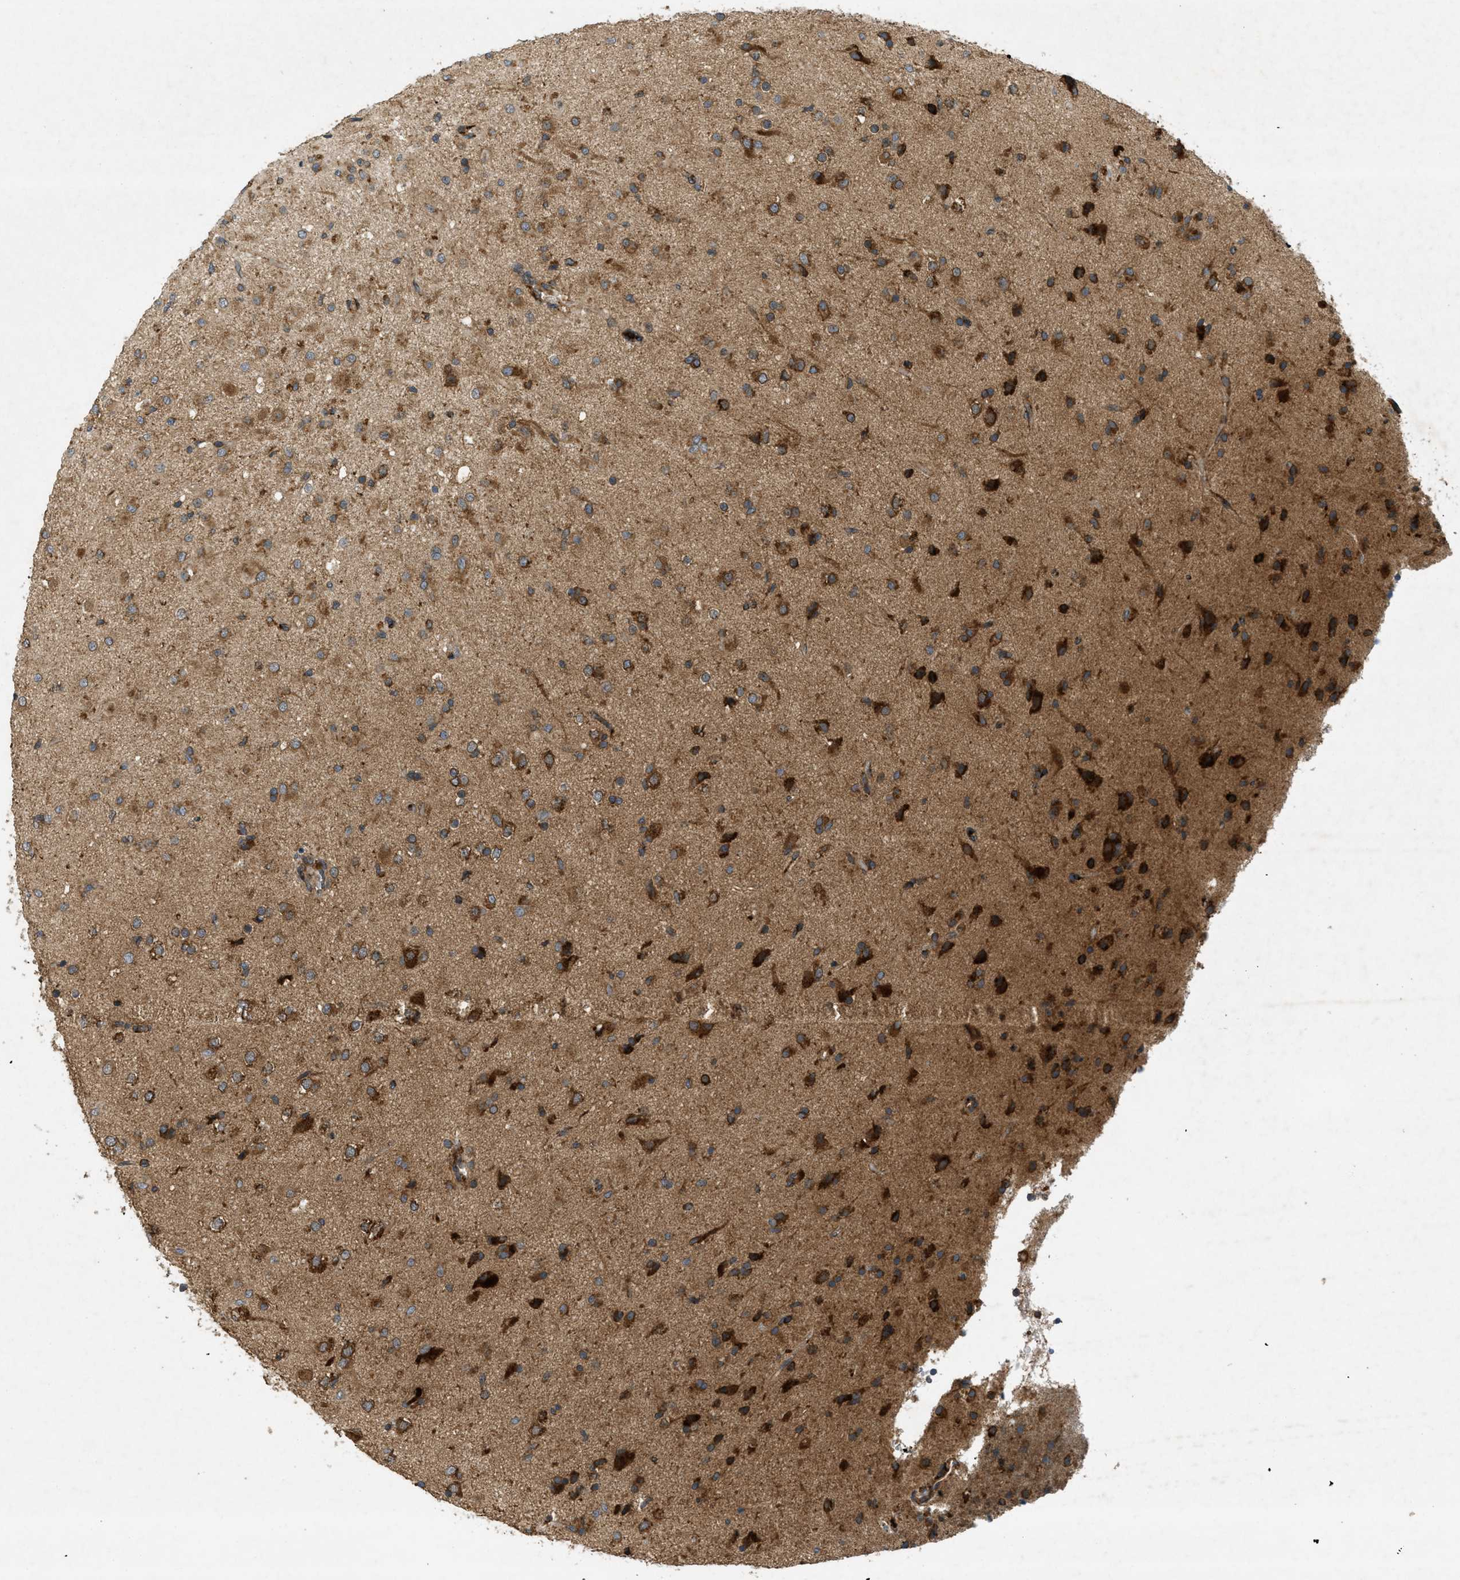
{"staining": {"intensity": "strong", "quantity": ">75%", "location": "cytoplasmic/membranous"}, "tissue": "glioma", "cell_type": "Tumor cells", "image_type": "cancer", "snomed": [{"axis": "morphology", "description": "Glioma, malignant, Low grade"}, {"axis": "topography", "description": "Brain"}], "caption": "The photomicrograph exhibits a brown stain indicating the presence of a protein in the cytoplasmic/membranous of tumor cells in glioma.", "gene": "PCDH18", "patient": {"sex": "male", "age": 65}}